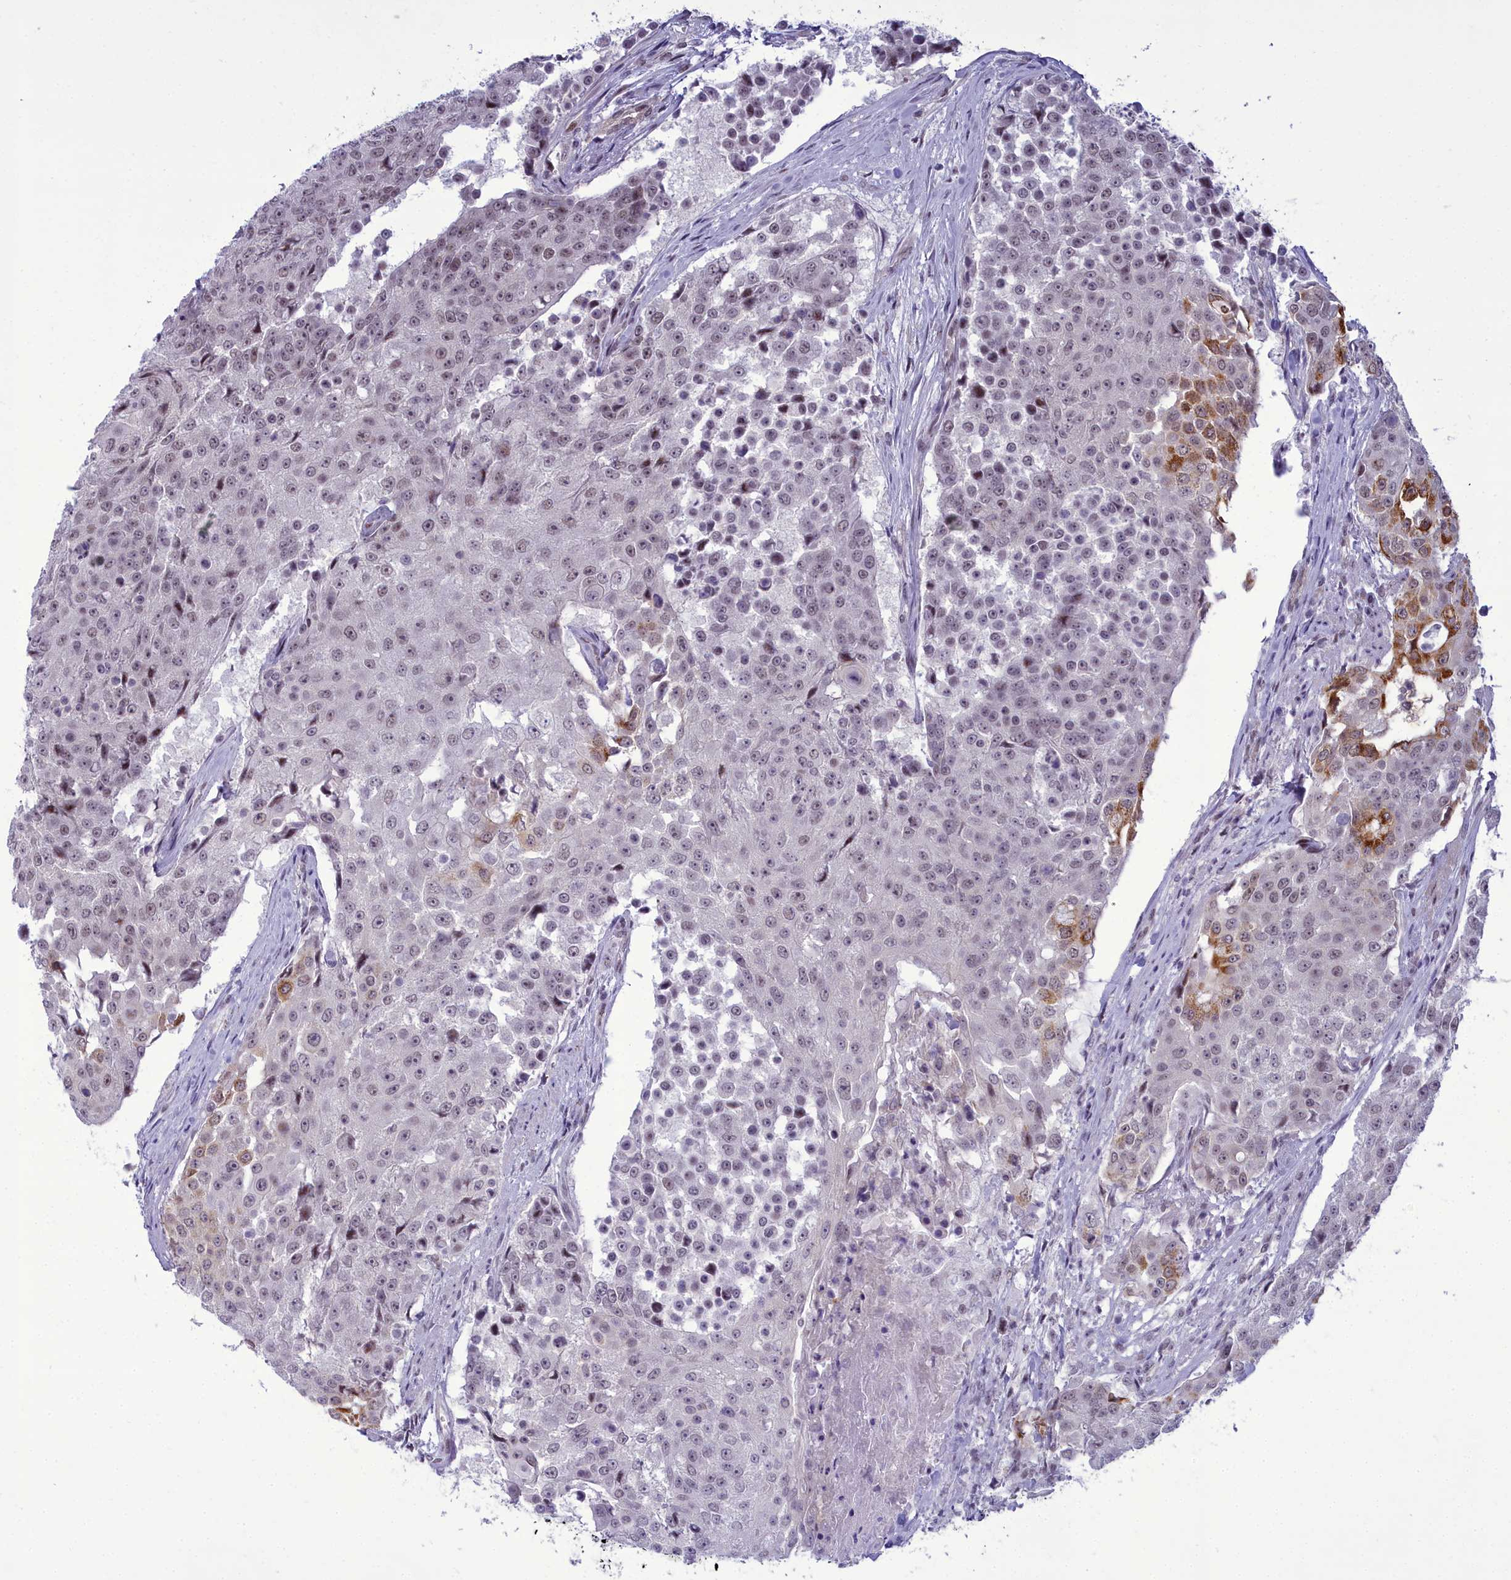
{"staining": {"intensity": "moderate", "quantity": "<25%", "location": "cytoplasmic/membranous,nuclear"}, "tissue": "urothelial cancer", "cell_type": "Tumor cells", "image_type": "cancer", "snomed": [{"axis": "morphology", "description": "Urothelial carcinoma, High grade"}, {"axis": "topography", "description": "Urinary bladder"}], "caption": "A brown stain labels moderate cytoplasmic/membranous and nuclear staining of a protein in high-grade urothelial carcinoma tumor cells.", "gene": "CEACAM19", "patient": {"sex": "female", "age": 63}}